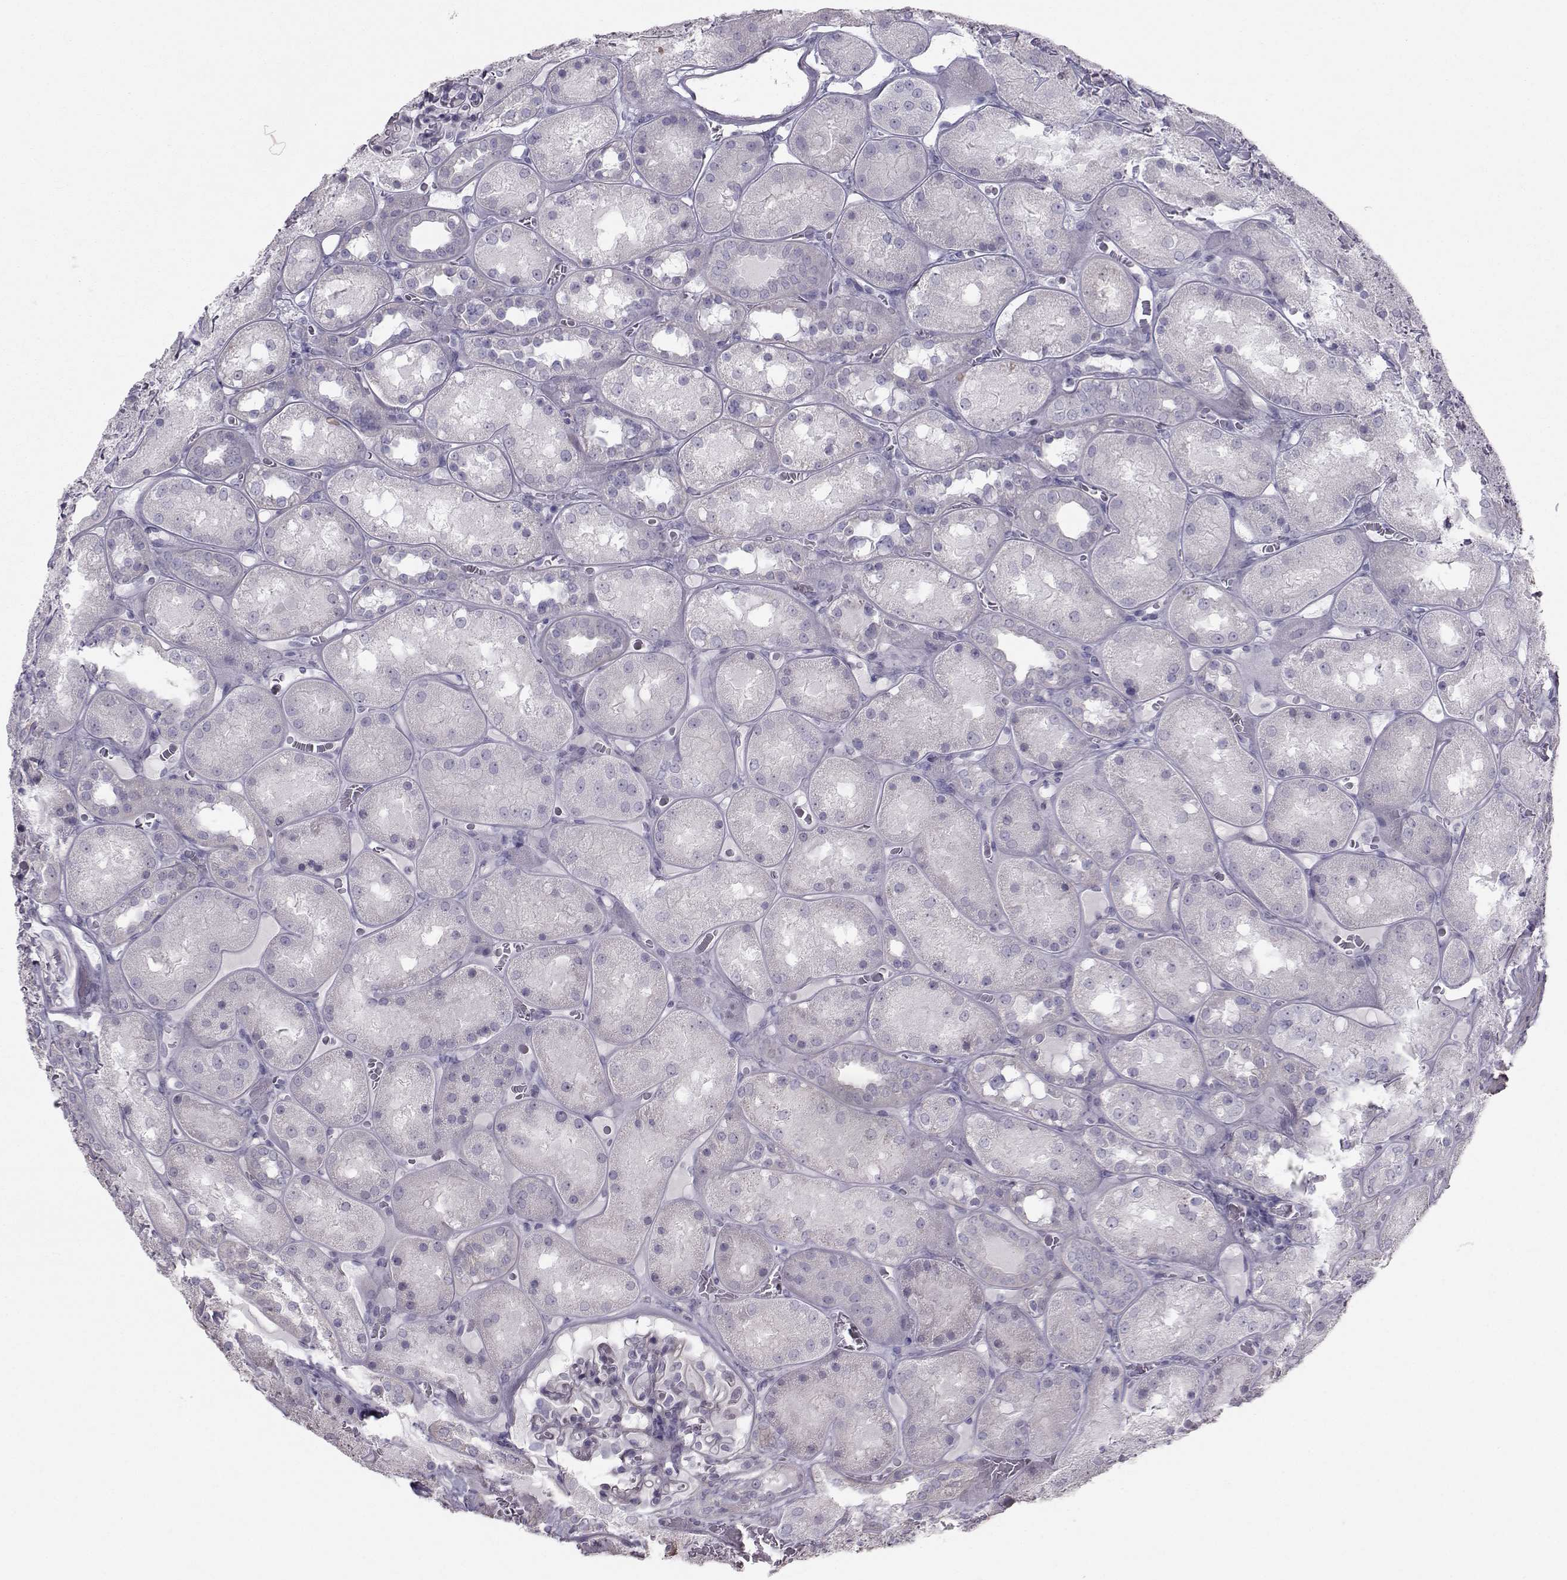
{"staining": {"intensity": "negative", "quantity": "none", "location": "none"}, "tissue": "kidney", "cell_type": "Cells in glomeruli", "image_type": "normal", "snomed": [{"axis": "morphology", "description": "Normal tissue, NOS"}, {"axis": "topography", "description": "Kidney"}], "caption": "The micrograph reveals no staining of cells in glomeruli in benign kidney. (DAB immunohistochemistry (IHC), high magnification).", "gene": "GARIN3", "patient": {"sex": "male", "age": 73}}